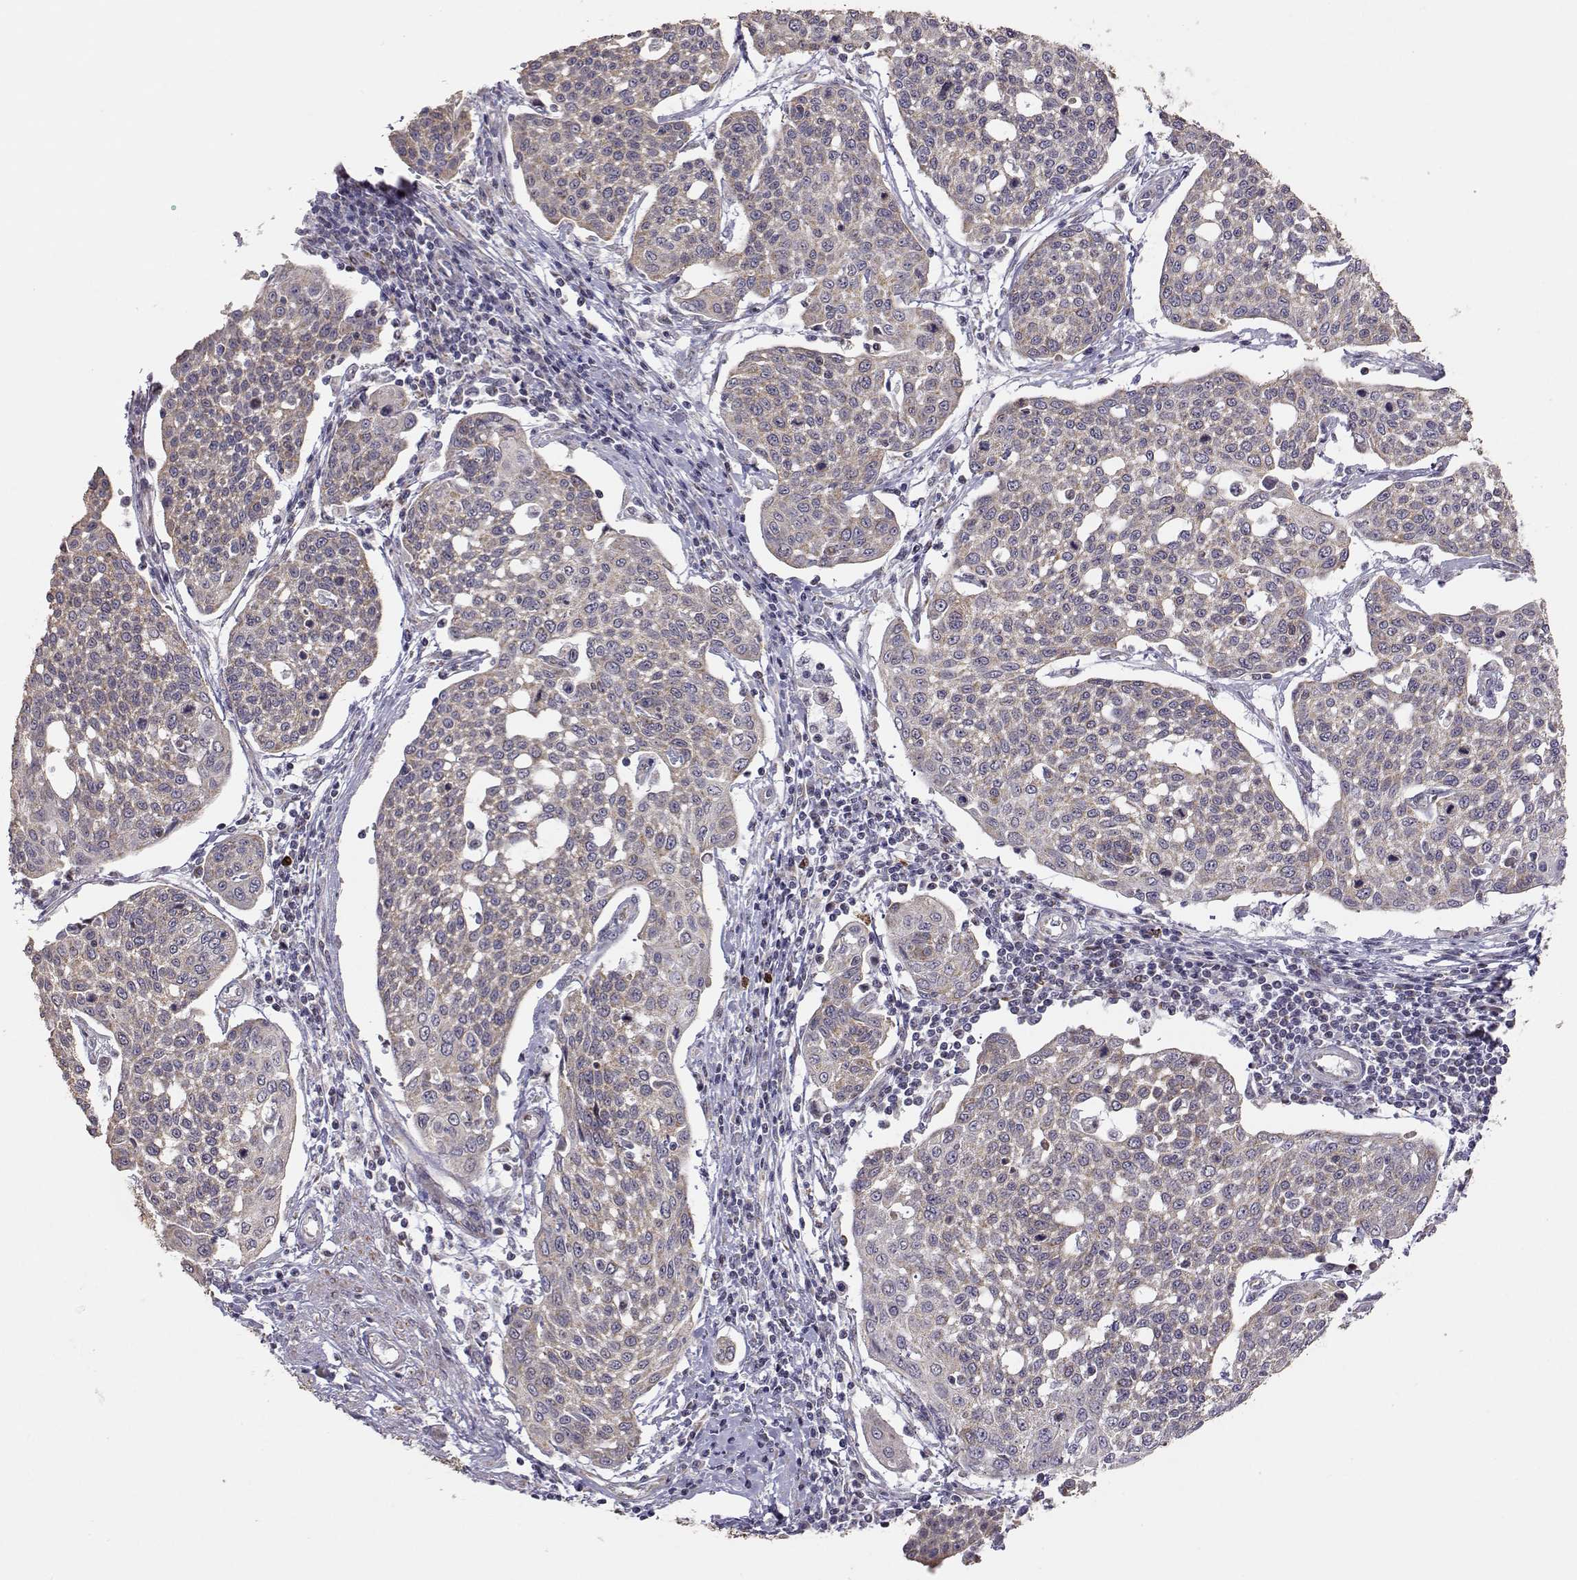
{"staining": {"intensity": "weak", "quantity": ">75%", "location": "cytoplasmic/membranous"}, "tissue": "cervical cancer", "cell_type": "Tumor cells", "image_type": "cancer", "snomed": [{"axis": "morphology", "description": "Squamous cell carcinoma, NOS"}, {"axis": "topography", "description": "Cervix"}], "caption": "This histopathology image reveals cervical cancer stained with IHC to label a protein in brown. The cytoplasmic/membranous of tumor cells show weak positivity for the protein. Nuclei are counter-stained blue.", "gene": "EXOG", "patient": {"sex": "female", "age": 34}}